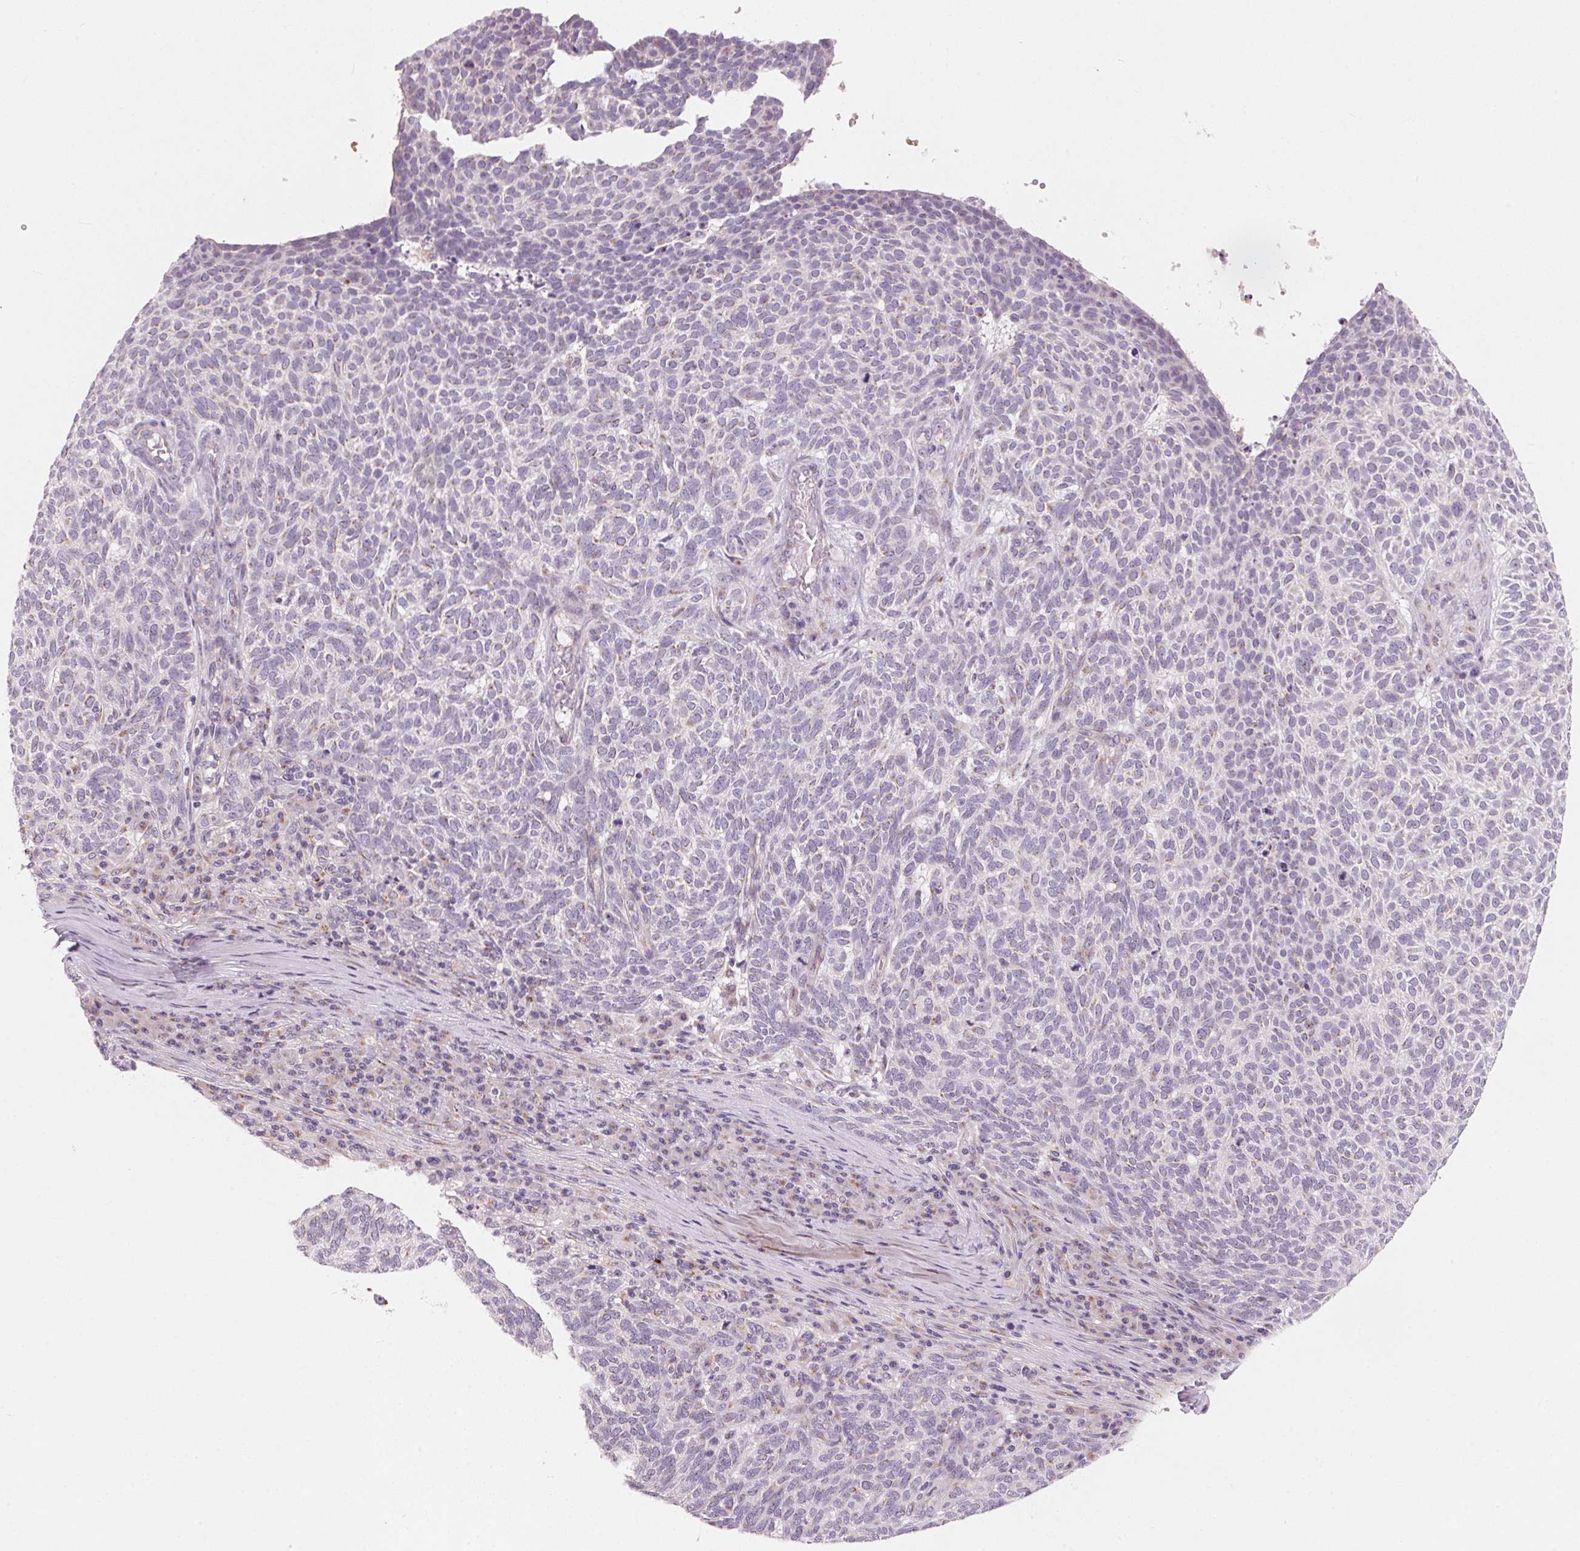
{"staining": {"intensity": "negative", "quantity": "none", "location": "none"}, "tissue": "skin cancer", "cell_type": "Tumor cells", "image_type": "cancer", "snomed": [{"axis": "morphology", "description": "Squamous cell carcinoma, NOS"}, {"axis": "topography", "description": "Skin"}], "caption": "A photomicrograph of human skin cancer (squamous cell carcinoma) is negative for staining in tumor cells.", "gene": "DRAM2", "patient": {"sex": "female", "age": 90}}